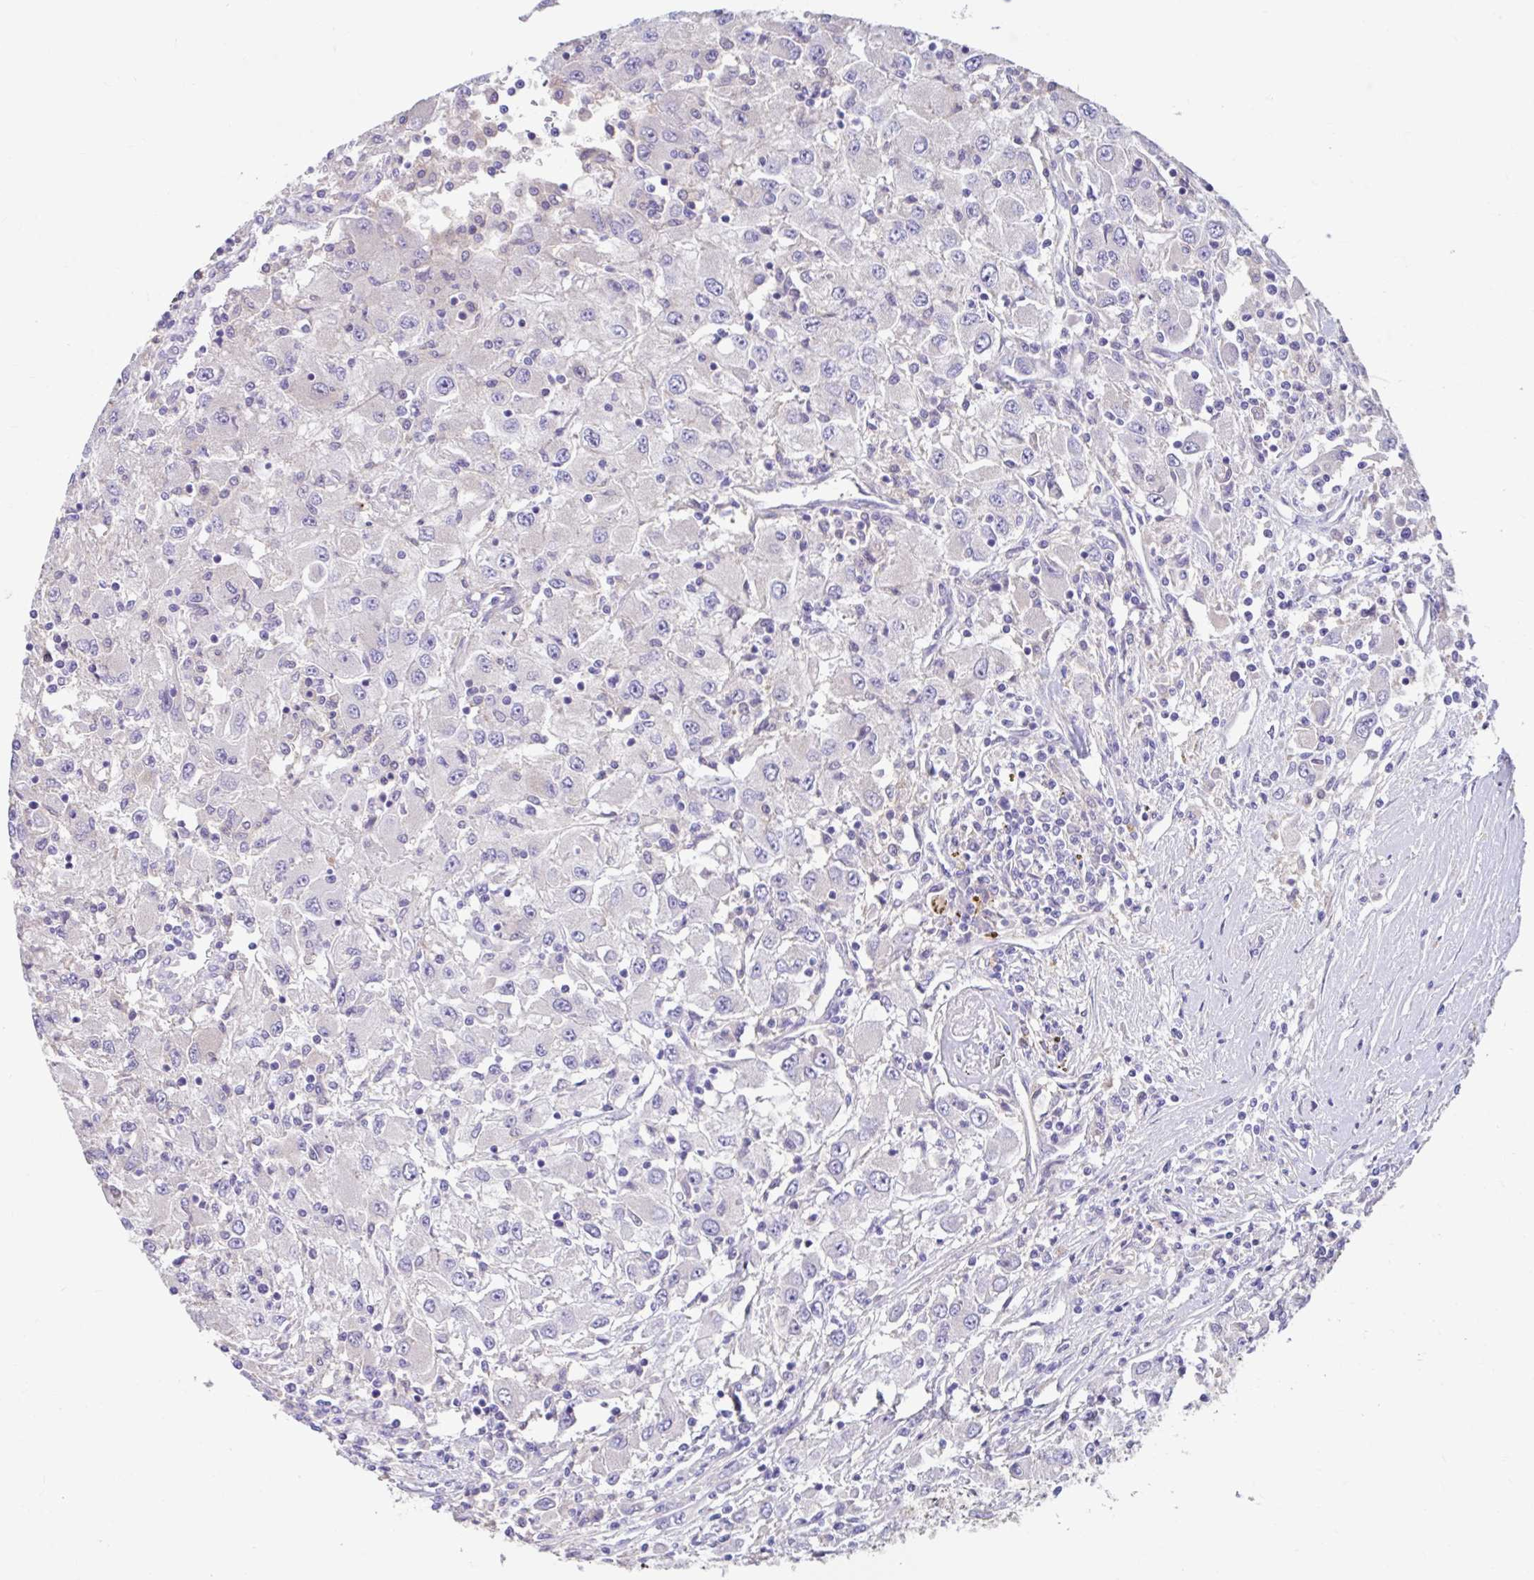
{"staining": {"intensity": "negative", "quantity": "none", "location": "none"}, "tissue": "renal cancer", "cell_type": "Tumor cells", "image_type": "cancer", "snomed": [{"axis": "morphology", "description": "Adenocarcinoma, NOS"}, {"axis": "topography", "description": "Kidney"}], "caption": "Micrograph shows no significant protein expression in tumor cells of renal cancer.", "gene": "ZNF33A", "patient": {"sex": "female", "age": 67}}